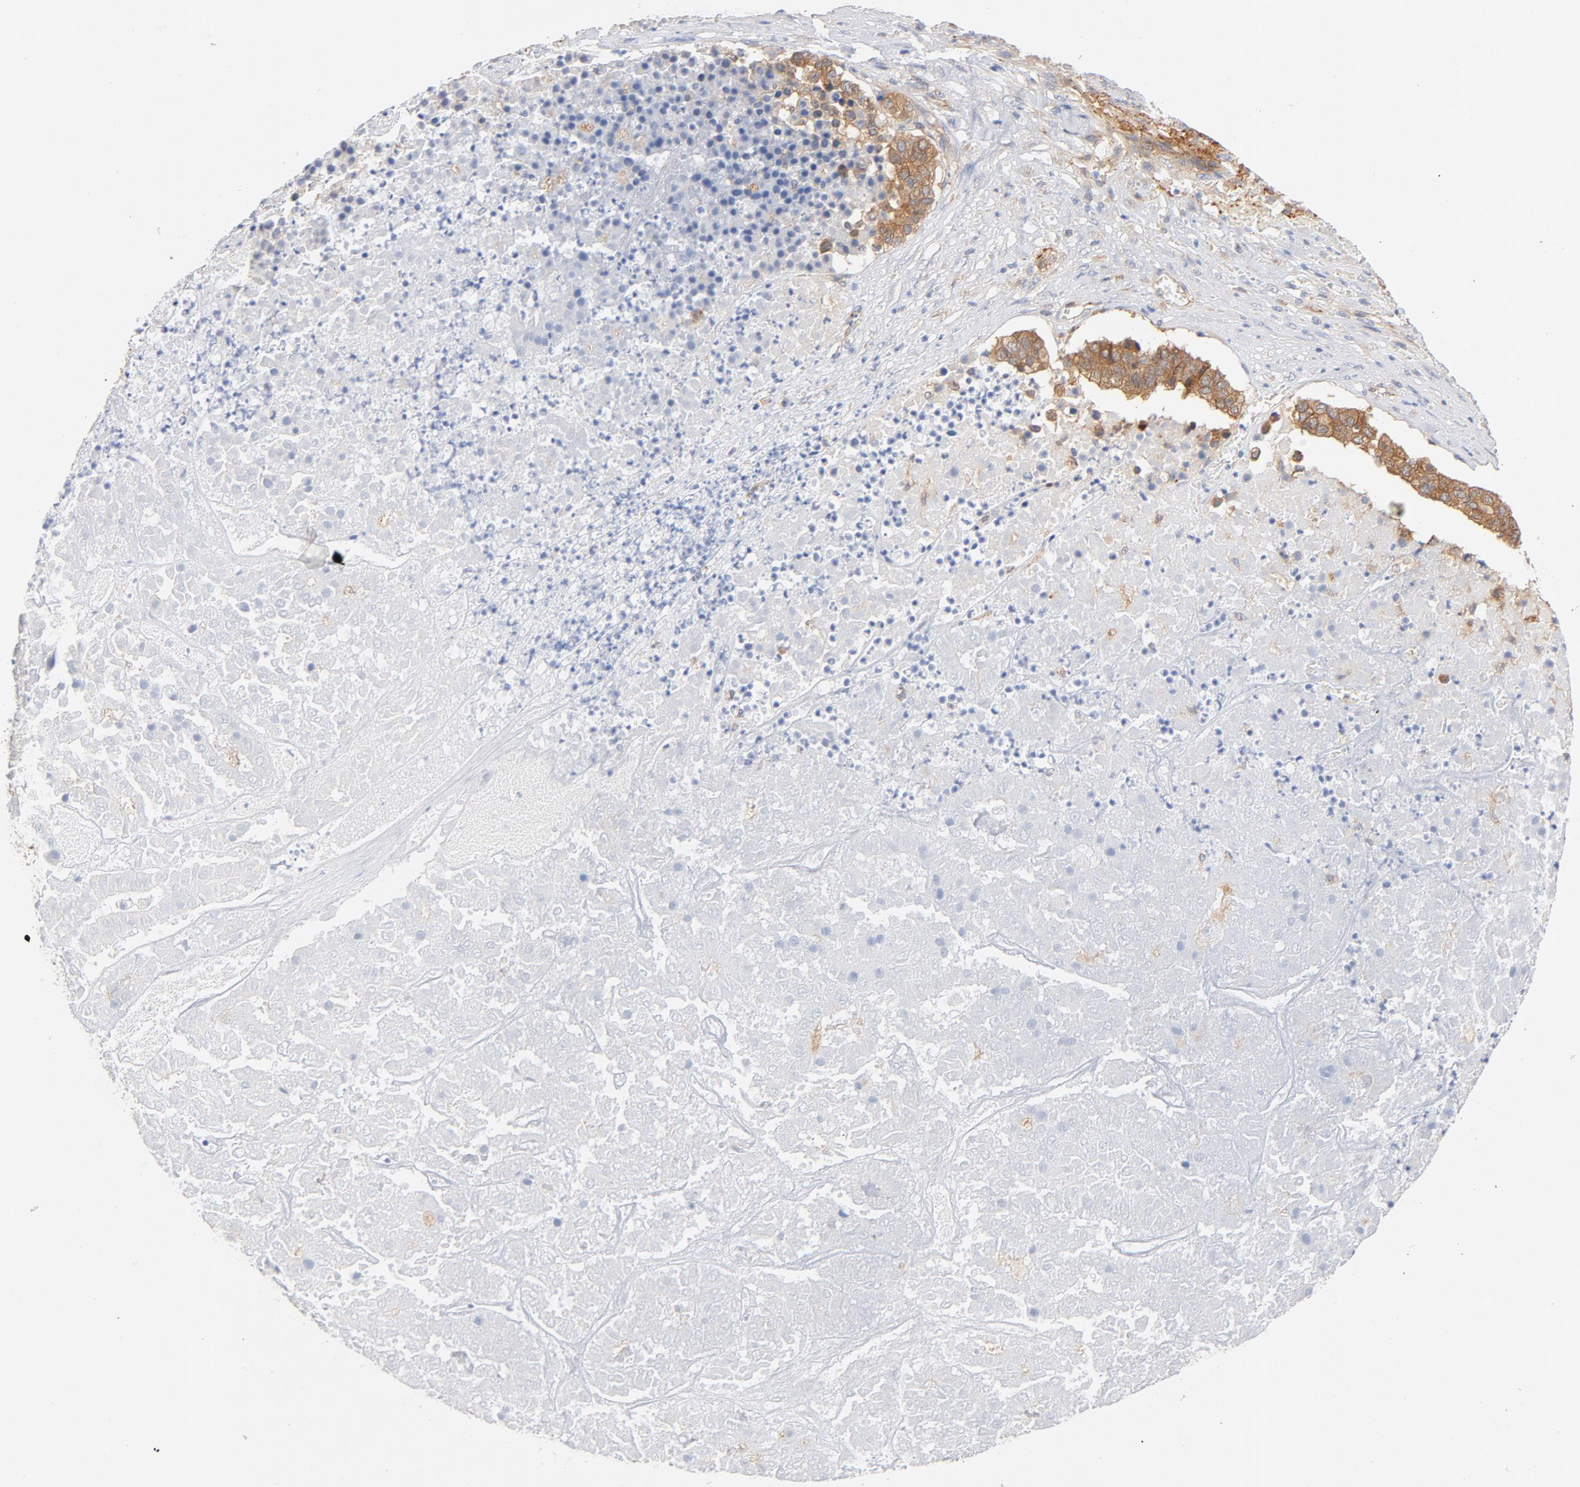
{"staining": {"intensity": "moderate", "quantity": ">75%", "location": "cytoplasmic/membranous"}, "tissue": "pancreatic cancer", "cell_type": "Tumor cells", "image_type": "cancer", "snomed": [{"axis": "morphology", "description": "Adenocarcinoma, NOS"}, {"axis": "topography", "description": "Pancreas"}], "caption": "Pancreatic cancer (adenocarcinoma) was stained to show a protein in brown. There is medium levels of moderate cytoplasmic/membranous staining in approximately >75% of tumor cells.", "gene": "SRC", "patient": {"sex": "male", "age": 50}}